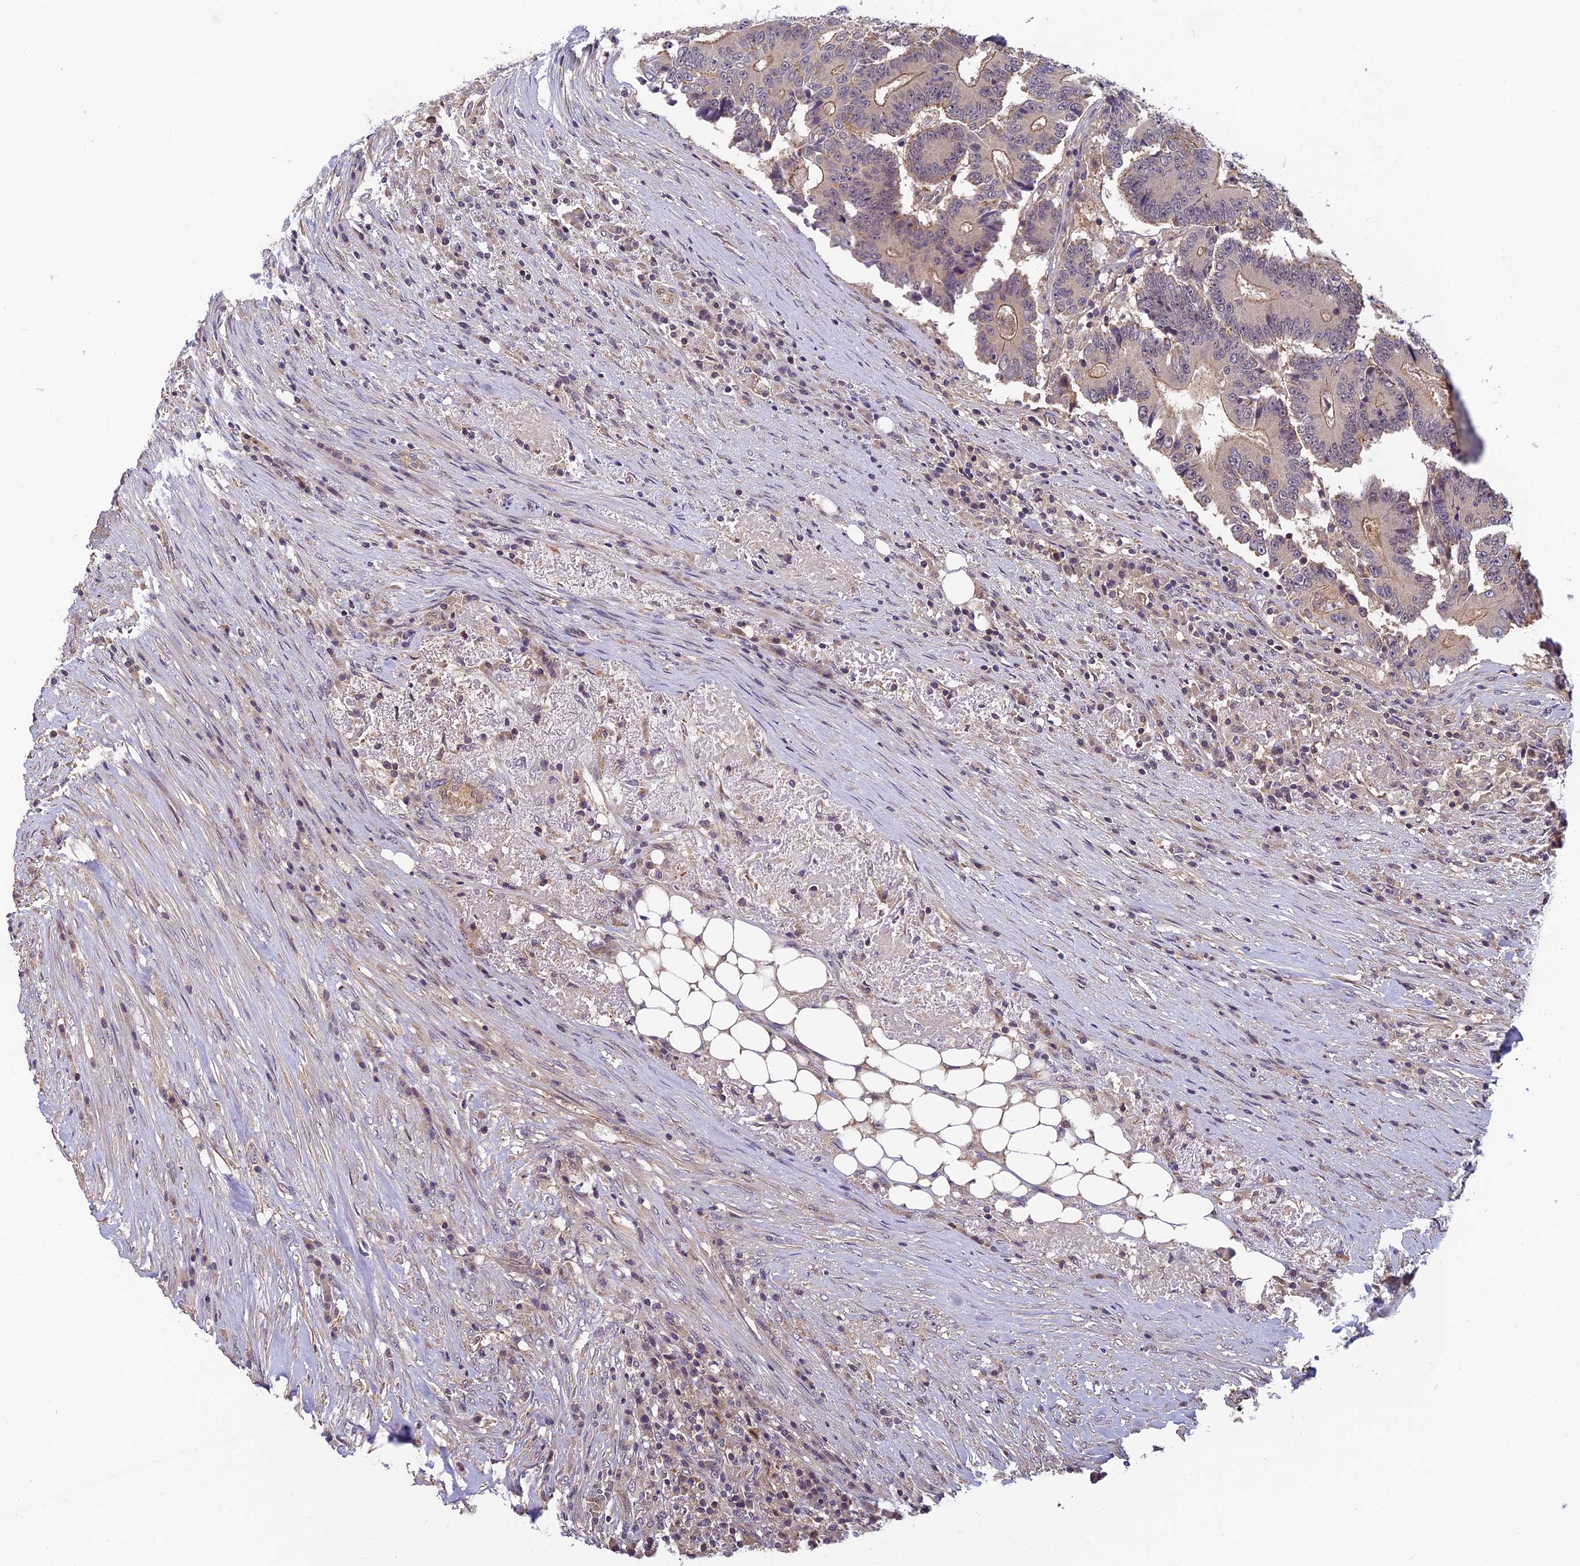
{"staining": {"intensity": "moderate", "quantity": "<25%", "location": "cytoplasmic/membranous"}, "tissue": "colorectal cancer", "cell_type": "Tumor cells", "image_type": "cancer", "snomed": [{"axis": "morphology", "description": "Adenocarcinoma, NOS"}, {"axis": "topography", "description": "Colon"}], "caption": "There is low levels of moderate cytoplasmic/membranous positivity in tumor cells of adenocarcinoma (colorectal), as demonstrated by immunohistochemical staining (brown color).", "gene": "PIKFYVE", "patient": {"sex": "male", "age": 83}}